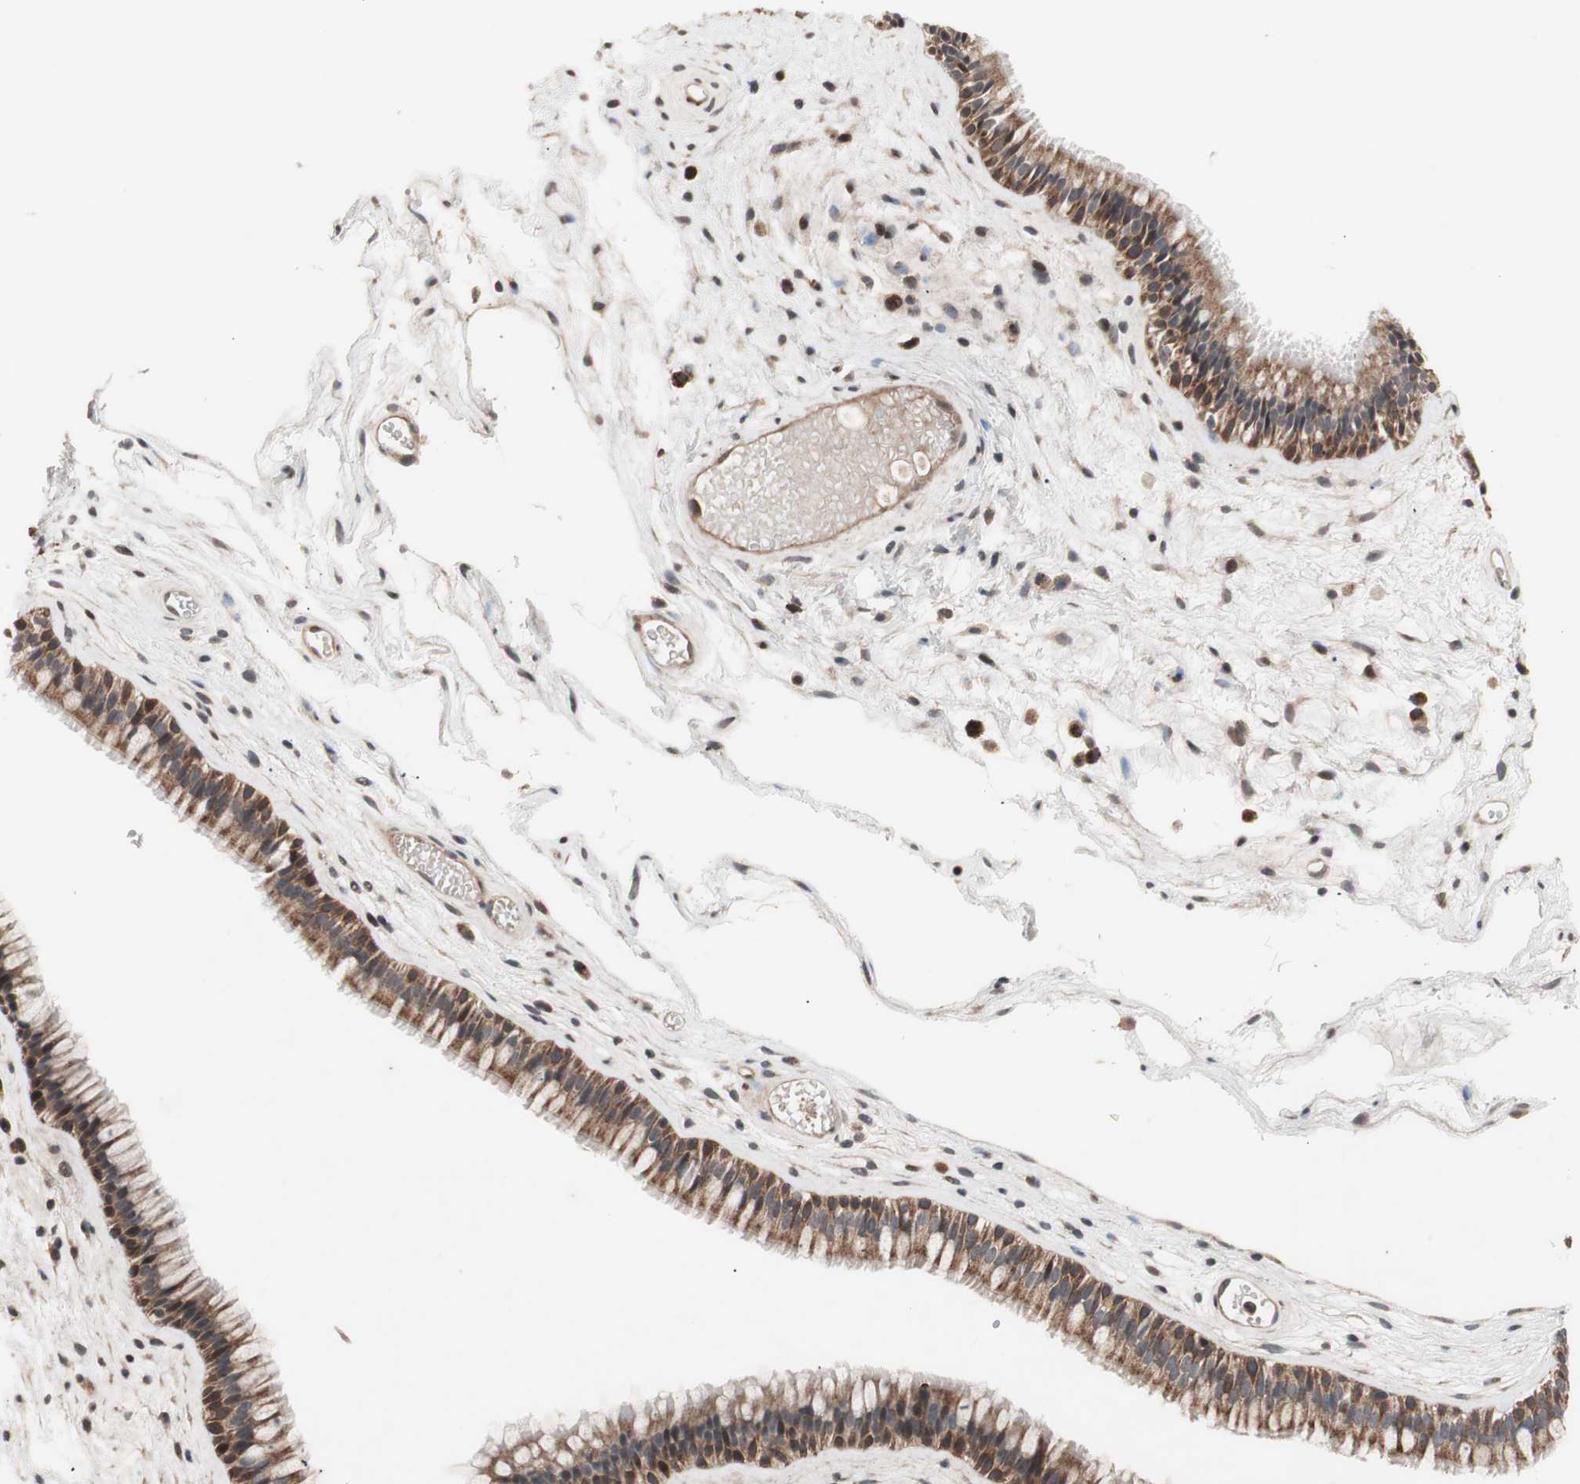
{"staining": {"intensity": "strong", "quantity": ">75%", "location": "cytoplasmic/membranous,nuclear"}, "tissue": "nasopharynx", "cell_type": "Respiratory epithelial cells", "image_type": "normal", "snomed": [{"axis": "morphology", "description": "Normal tissue, NOS"}, {"axis": "morphology", "description": "Inflammation, NOS"}, {"axis": "topography", "description": "Nasopharynx"}], "caption": "Approximately >75% of respiratory epithelial cells in normal human nasopharynx show strong cytoplasmic/membranous,nuclear protein expression as visualized by brown immunohistochemical staining.", "gene": "NF2", "patient": {"sex": "male", "age": 48}}